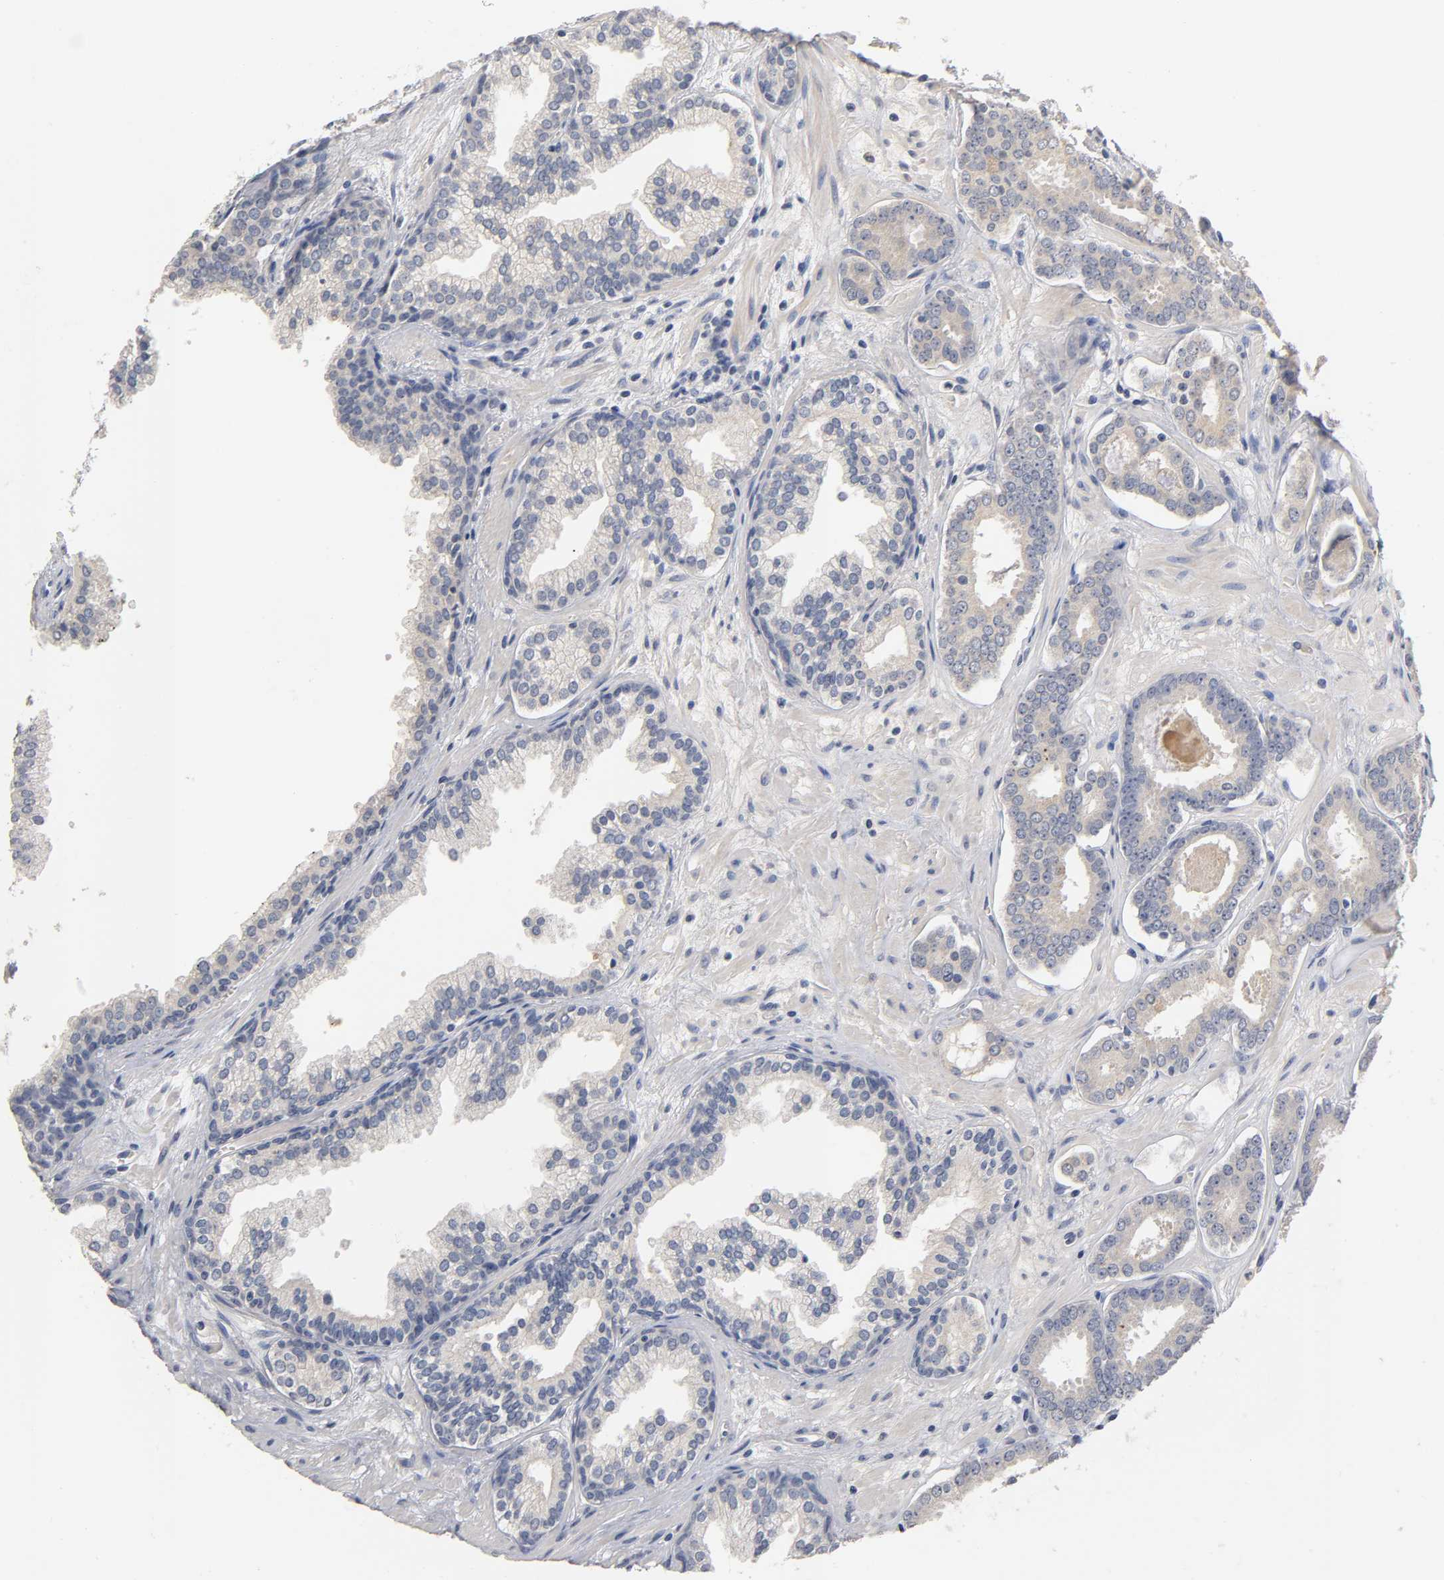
{"staining": {"intensity": "negative", "quantity": "none", "location": "none"}, "tissue": "prostate cancer", "cell_type": "Tumor cells", "image_type": "cancer", "snomed": [{"axis": "morphology", "description": "Adenocarcinoma, Low grade"}, {"axis": "topography", "description": "Prostate"}], "caption": "The photomicrograph displays no staining of tumor cells in prostate adenocarcinoma (low-grade).", "gene": "OVOL1", "patient": {"sex": "male", "age": 57}}